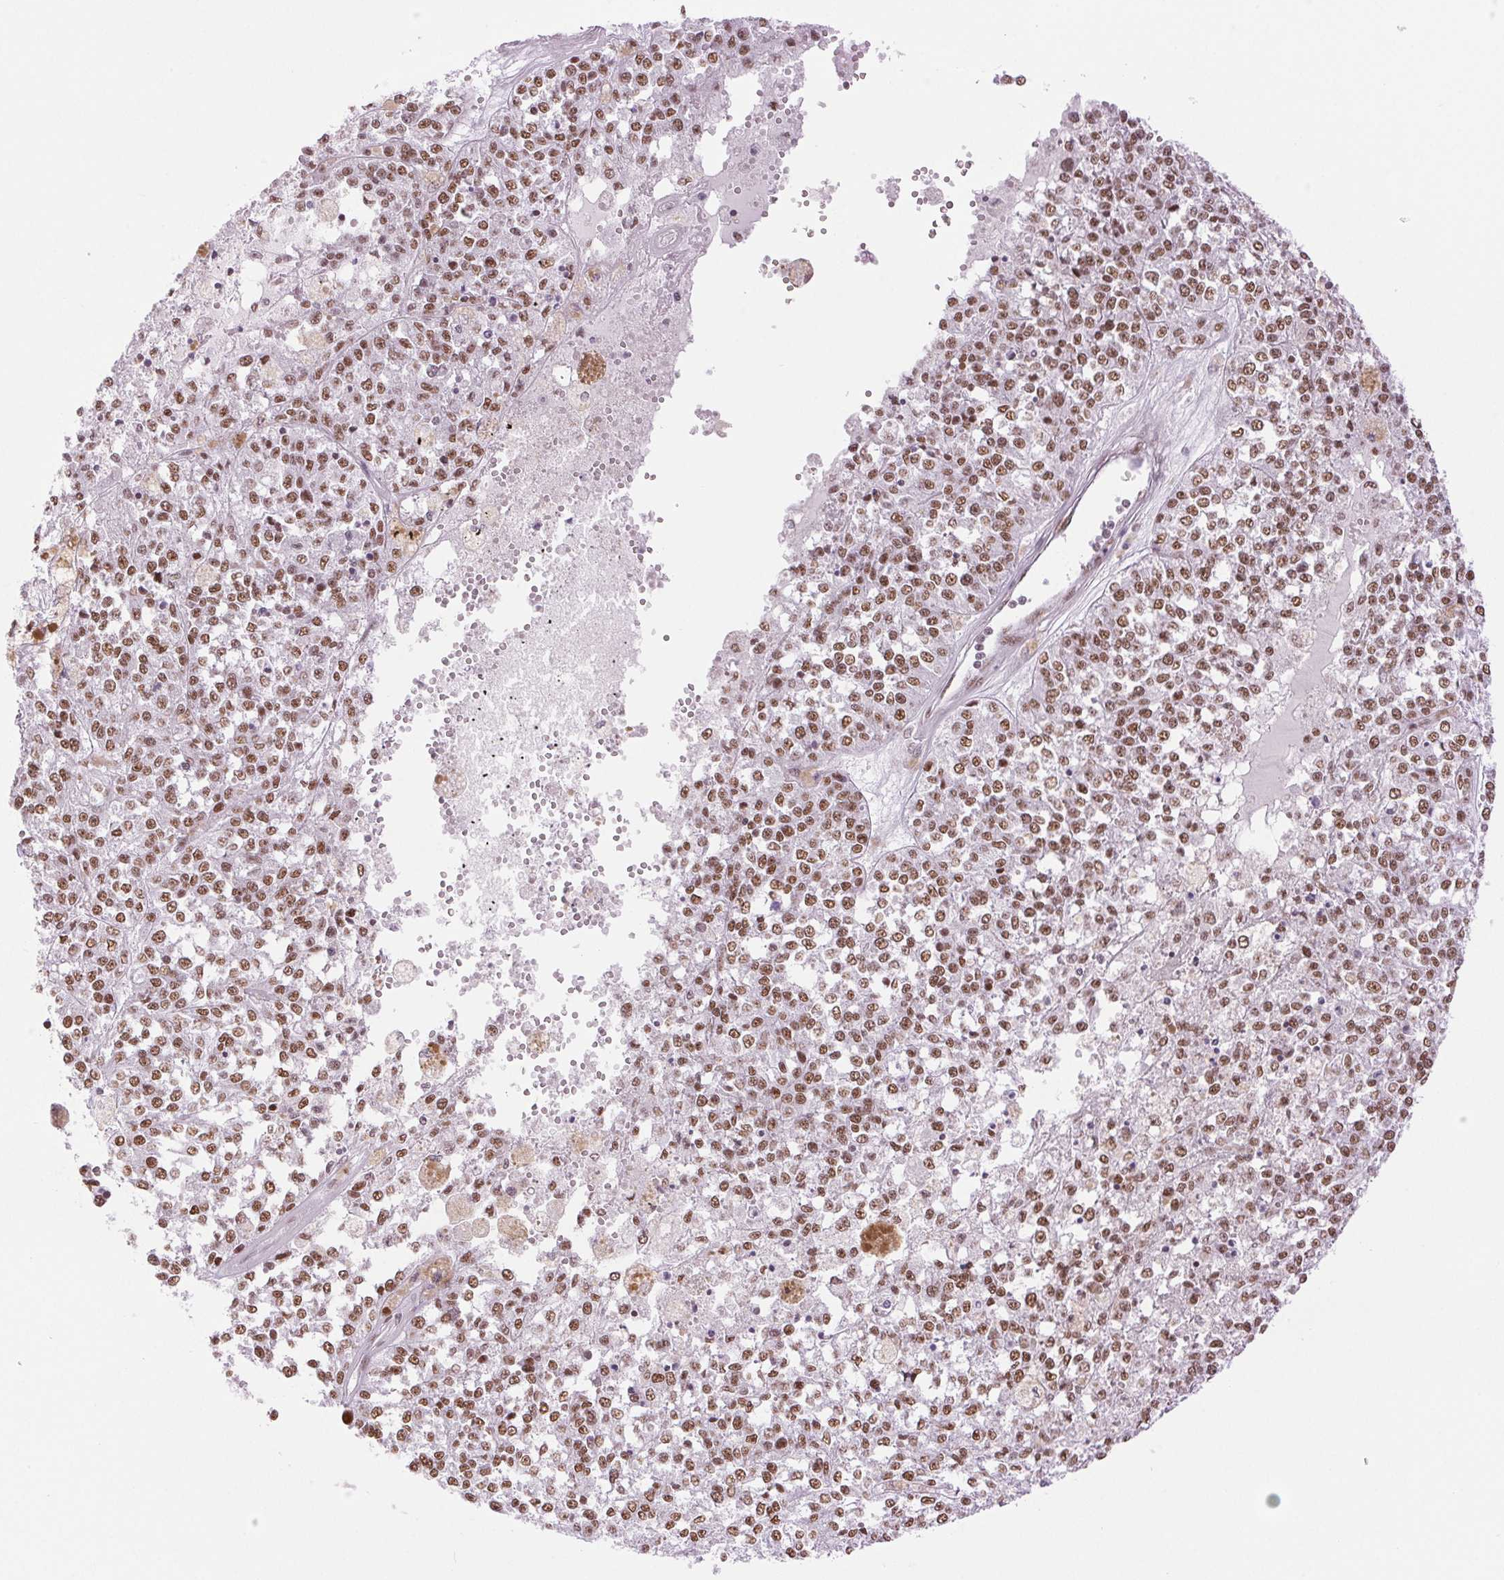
{"staining": {"intensity": "moderate", "quantity": ">75%", "location": "nuclear"}, "tissue": "melanoma", "cell_type": "Tumor cells", "image_type": "cancer", "snomed": [{"axis": "morphology", "description": "Malignant melanoma, Metastatic site"}, {"axis": "topography", "description": "Lymph node"}], "caption": "A micrograph of human melanoma stained for a protein reveals moderate nuclear brown staining in tumor cells.", "gene": "ZFR2", "patient": {"sex": "female", "age": 64}}